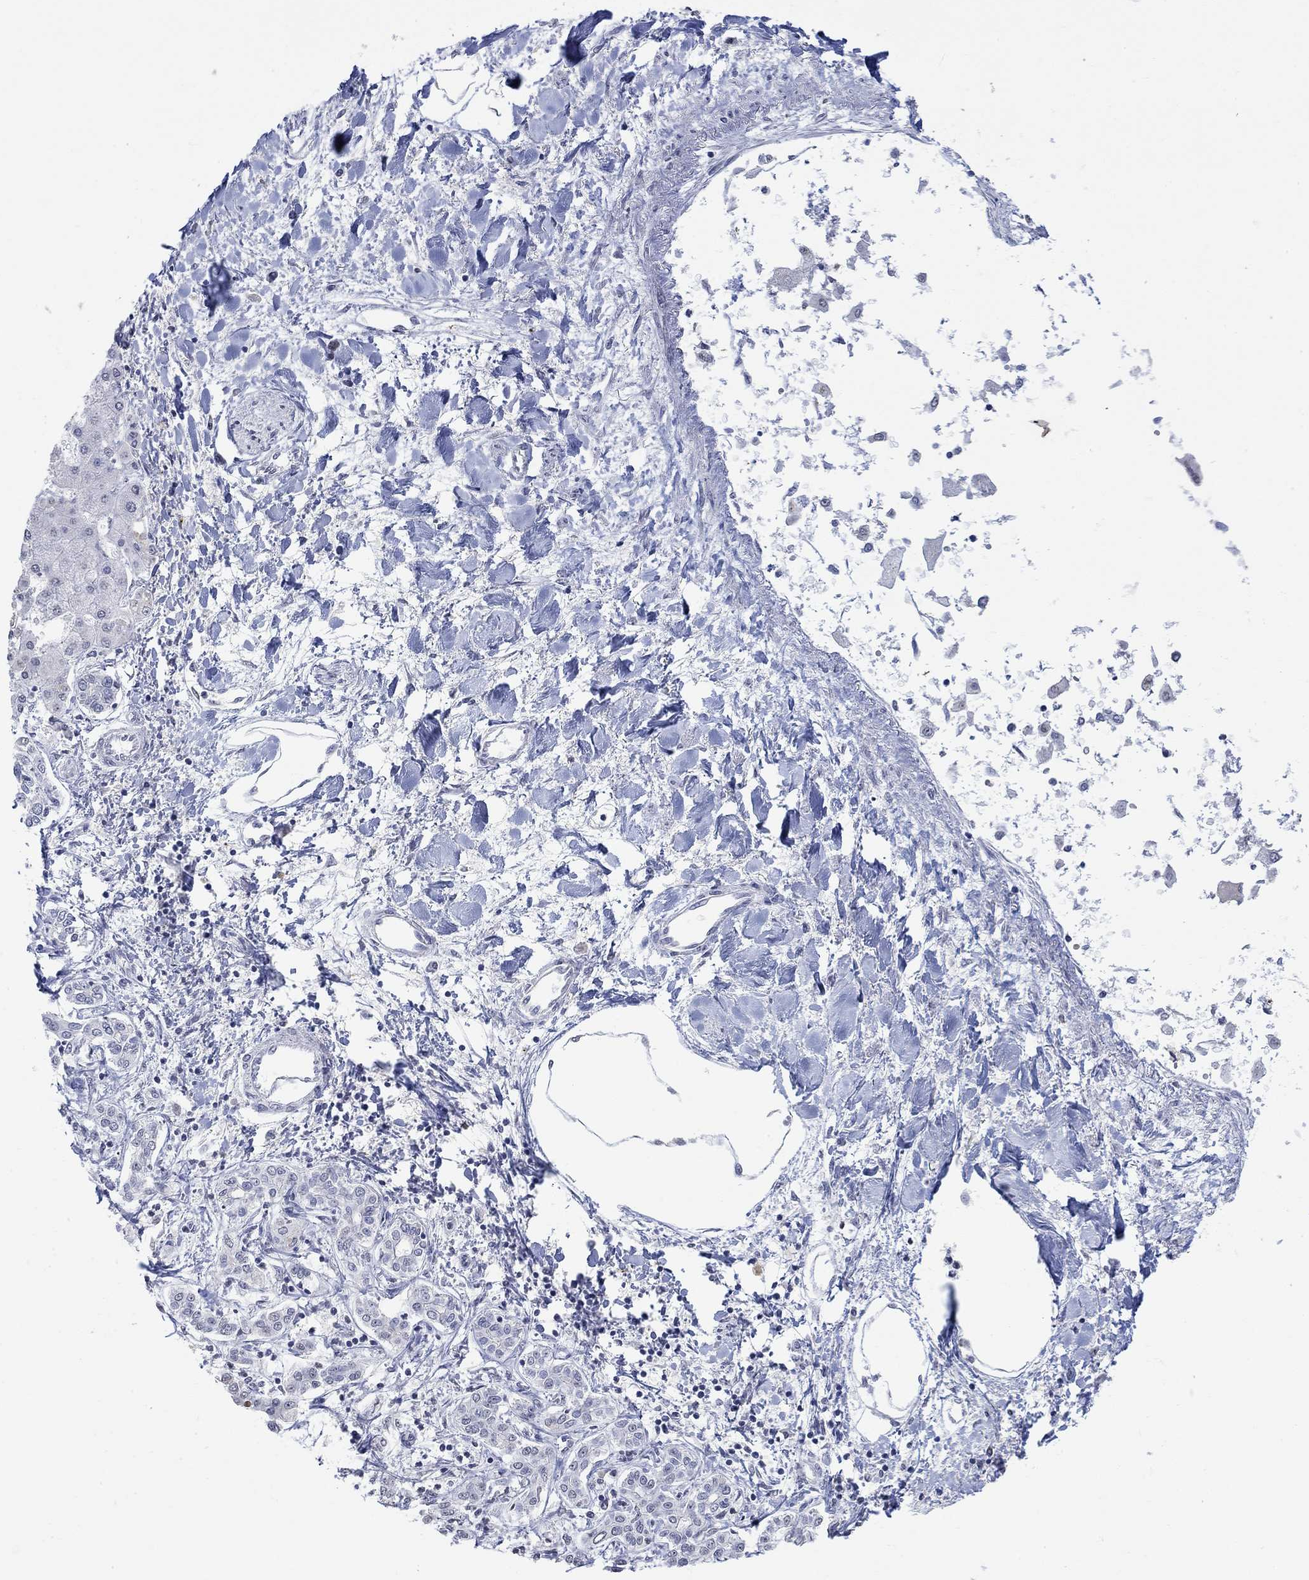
{"staining": {"intensity": "negative", "quantity": "none", "location": "none"}, "tissue": "liver cancer", "cell_type": "Tumor cells", "image_type": "cancer", "snomed": [{"axis": "morphology", "description": "Cholangiocarcinoma"}, {"axis": "topography", "description": "Liver"}], "caption": "This is an IHC image of liver cancer. There is no positivity in tumor cells.", "gene": "TMEM255A", "patient": {"sex": "female", "age": 64}}